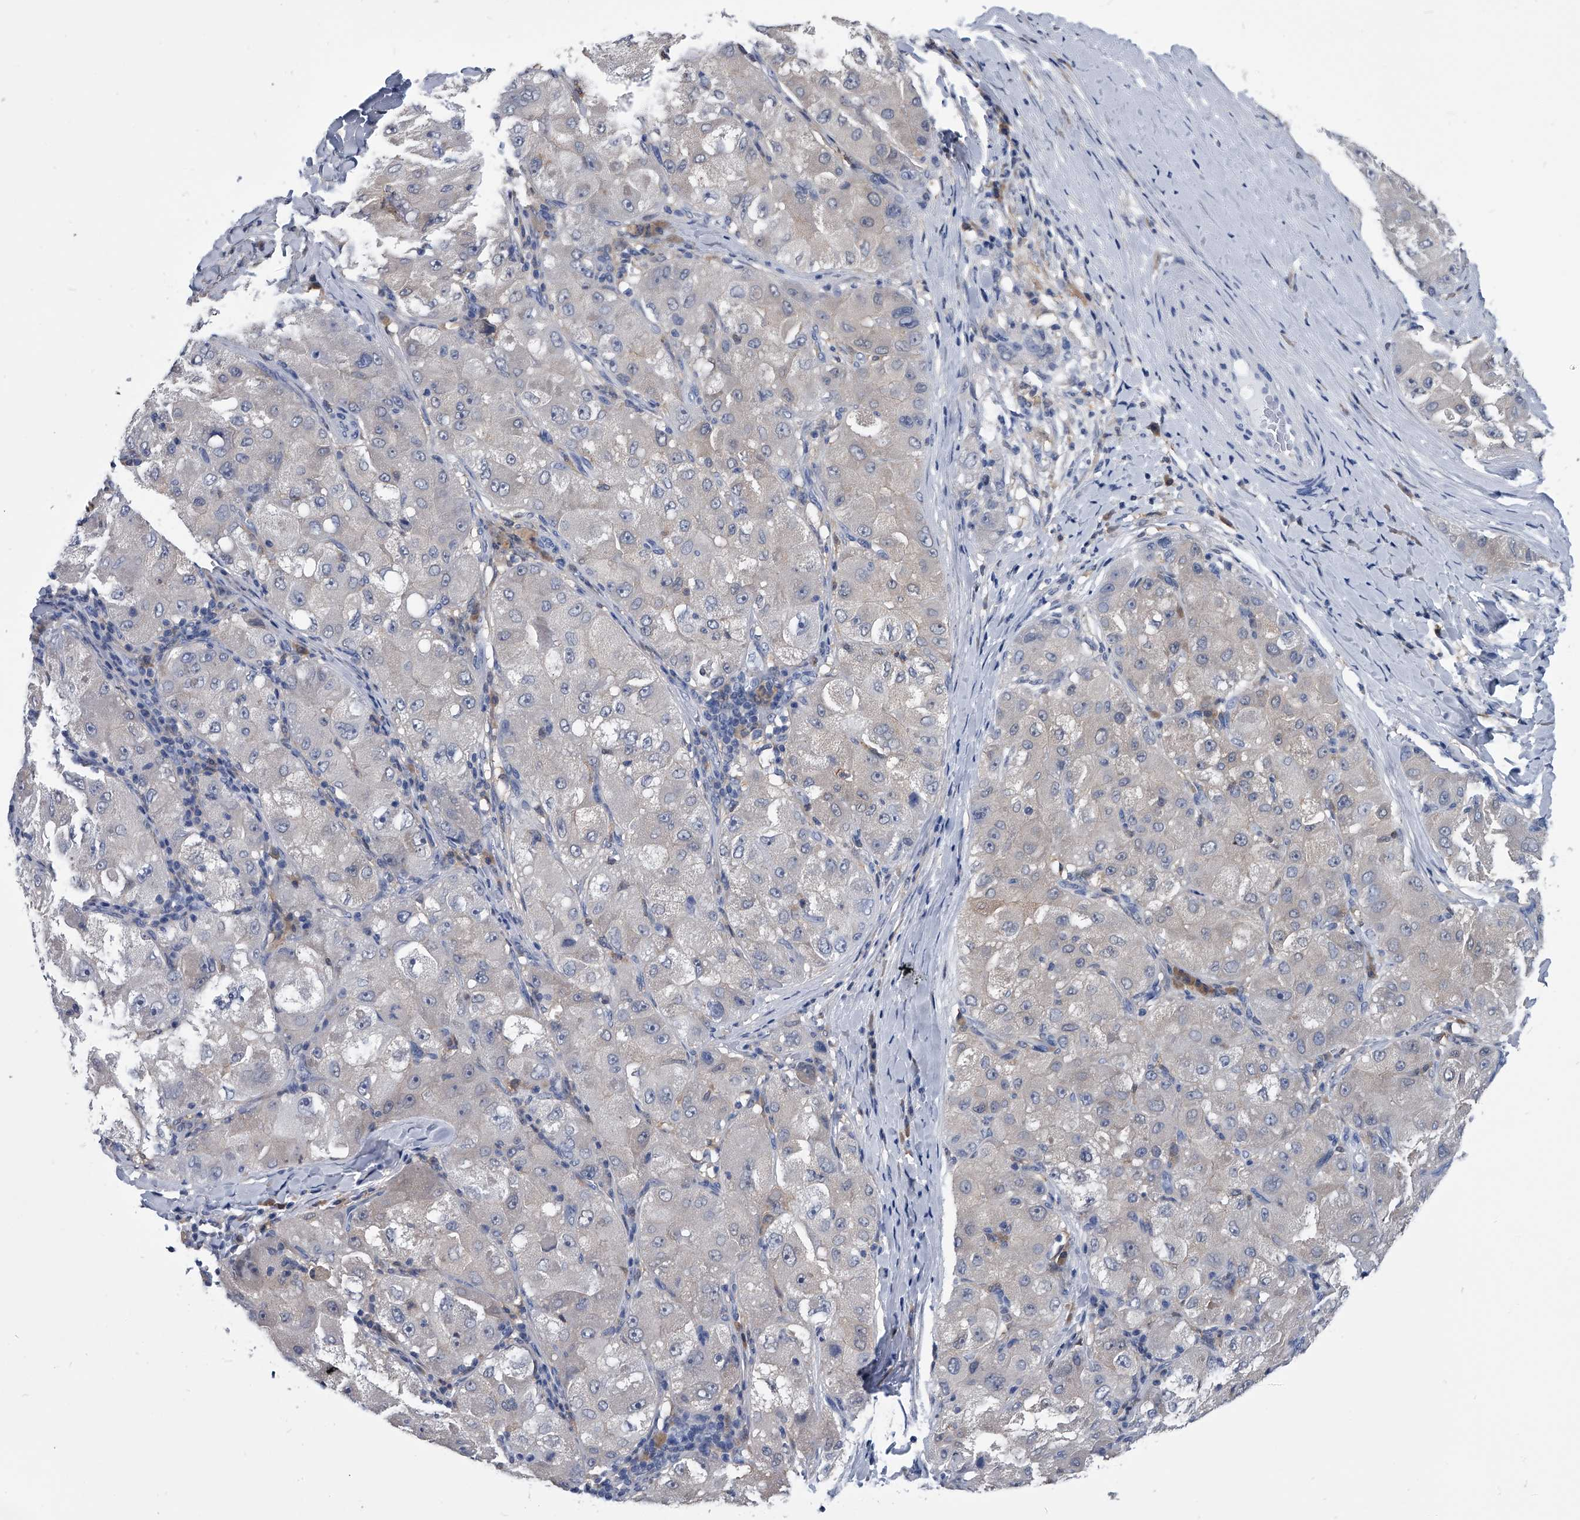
{"staining": {"intensity": "weak", "quantity": "25%-75%", "location": "cytoplasmic/membranous"}, "tissue": "liver cancer", "cell_type": "Tumor cells", "image_type": "cancer", "snomed": [{"axis": "morphology", "description": "Carcinoma, Hepatocellular, NOS"}, {"axis": "topography", "description": "Liver"}], "caption": "Human liver hepatocellular carcinoma stained with a protein marker displays weak staining in tumor cells.", "gene": "PDXK", "patient": {"sex": "male", "age": 80}}